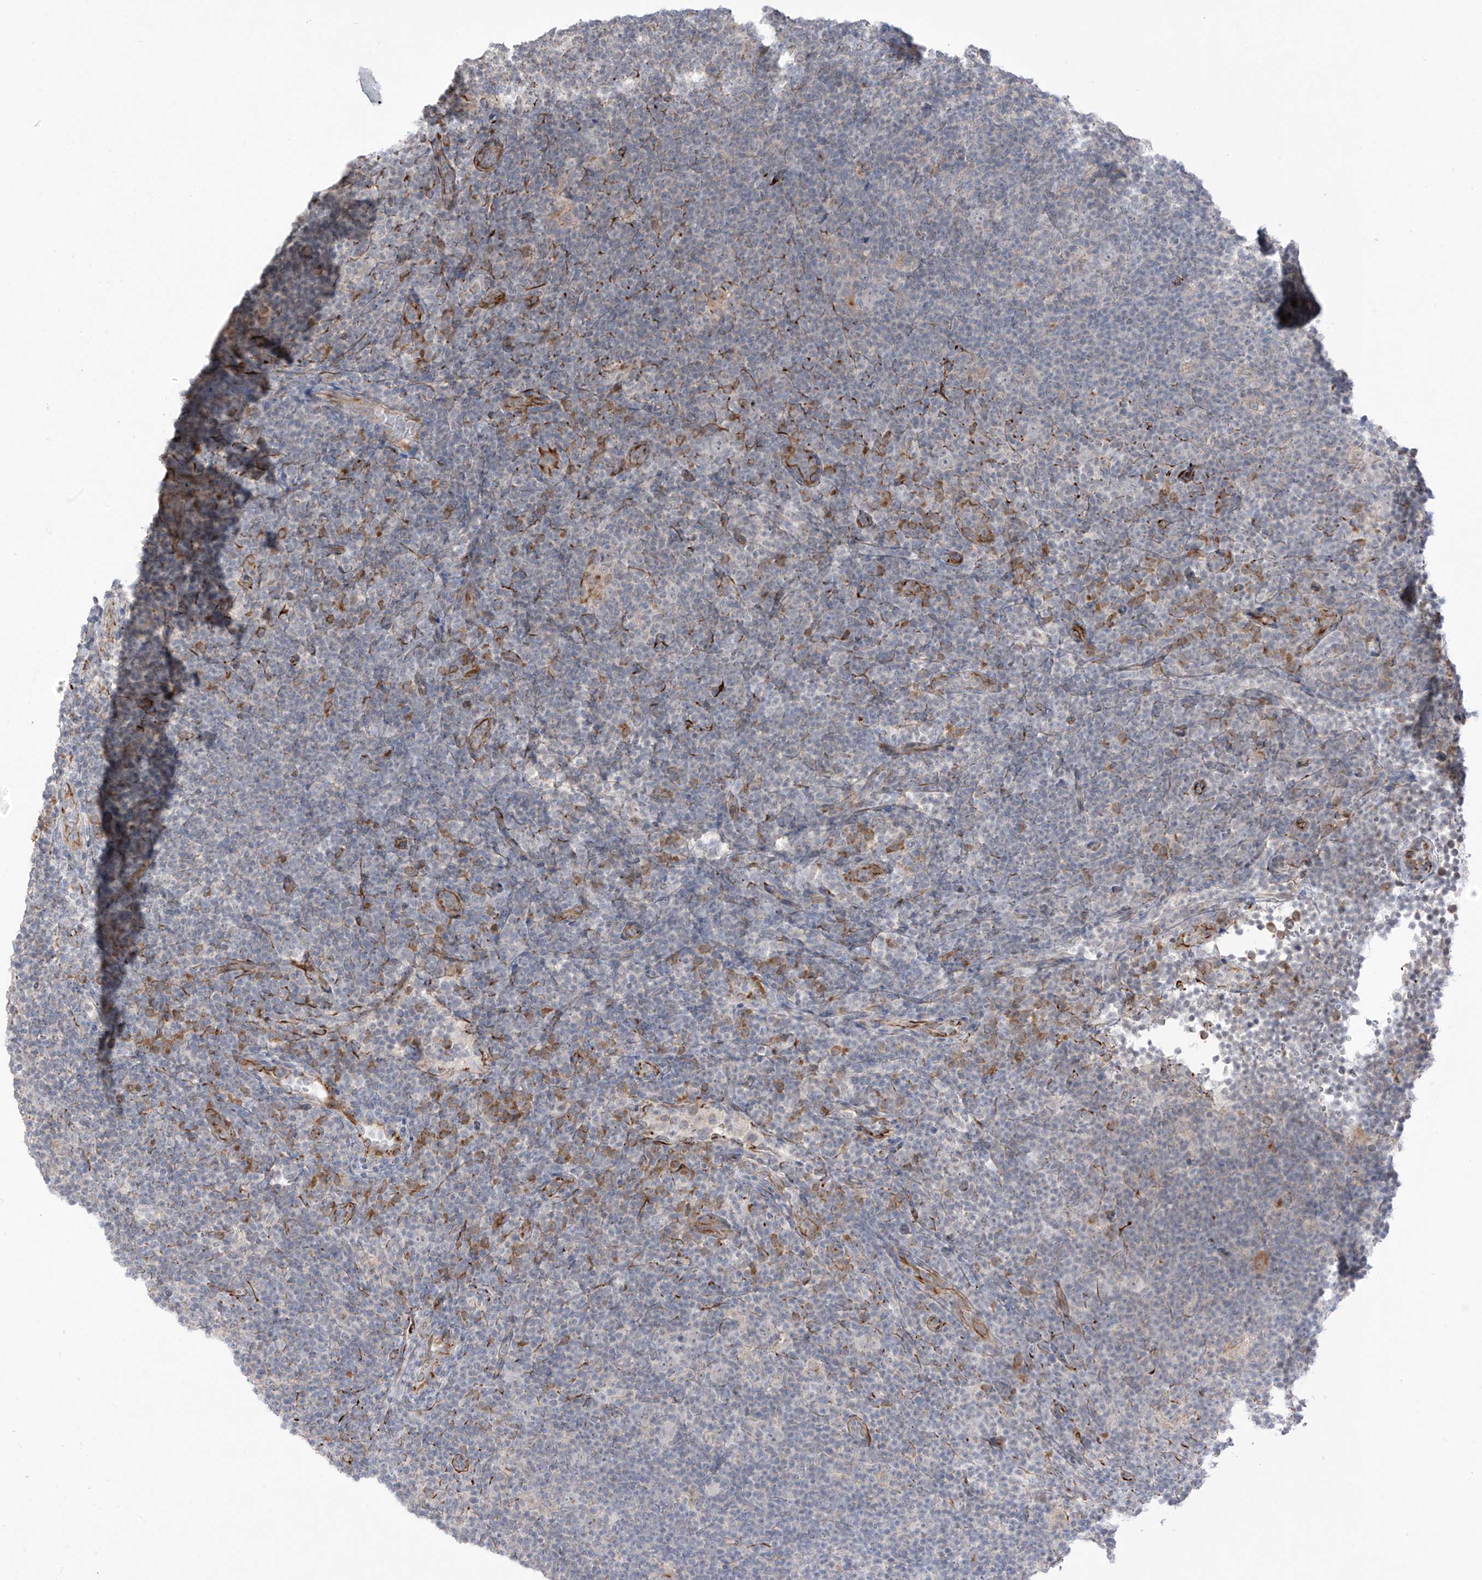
{"staining": {"intensity": "negative", "quantity": "none", "location": "none"}, "tissue": "lymphoma", "cell_type": "Tumor cells", "image_type": "cancer", "snomed": [{"axis": "morphology", "description": "Hodgkin's disease, NOS"}, {"axis": "topography", "description": "Lymph node"}], "caption": "An image of lymphoma stained for a protein exhibits no brown staining in tumor cells.", "gene": "HS6ST2", "patient": {"sex": "female", "age": 57}}